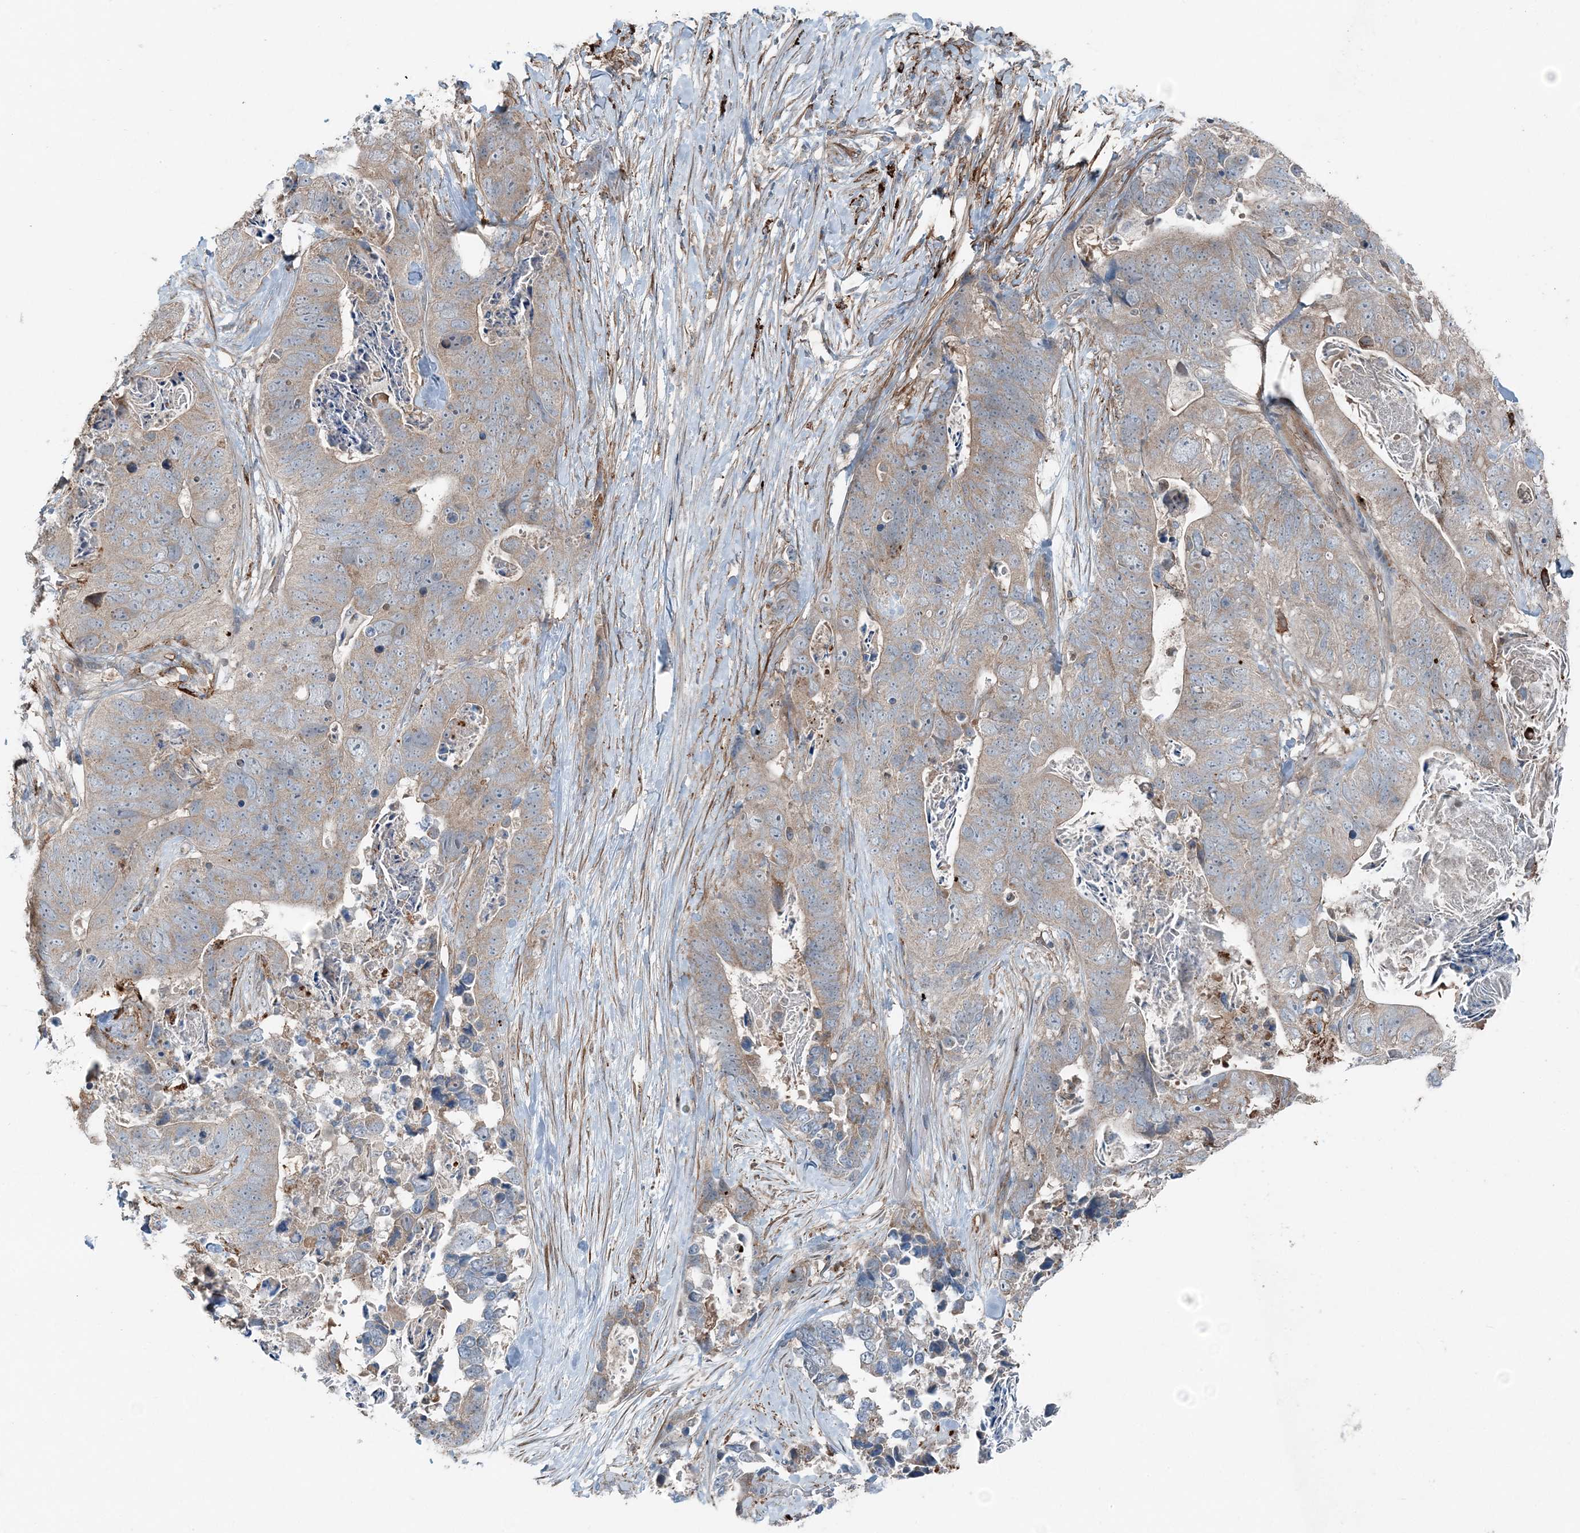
{"staining": {"intensity": "weak", "quantity": "25%-75%", "location": "cytoplasmic/membranous"}, "tissue": "stomach cancer", "cell_type": "Tumor cells", "image_type": "cancer", "snomed": [{"axis": "morphology", "description": "Adenocarcinoma, NOS"}, {"axis": "topography", "description": "Stomach"}], "caption": "Human stomach cancer stained with a protein marker exhibits weak staining in tumor cells.", "gene": "KY", "patient": {"sex": "female", "age": 89}}